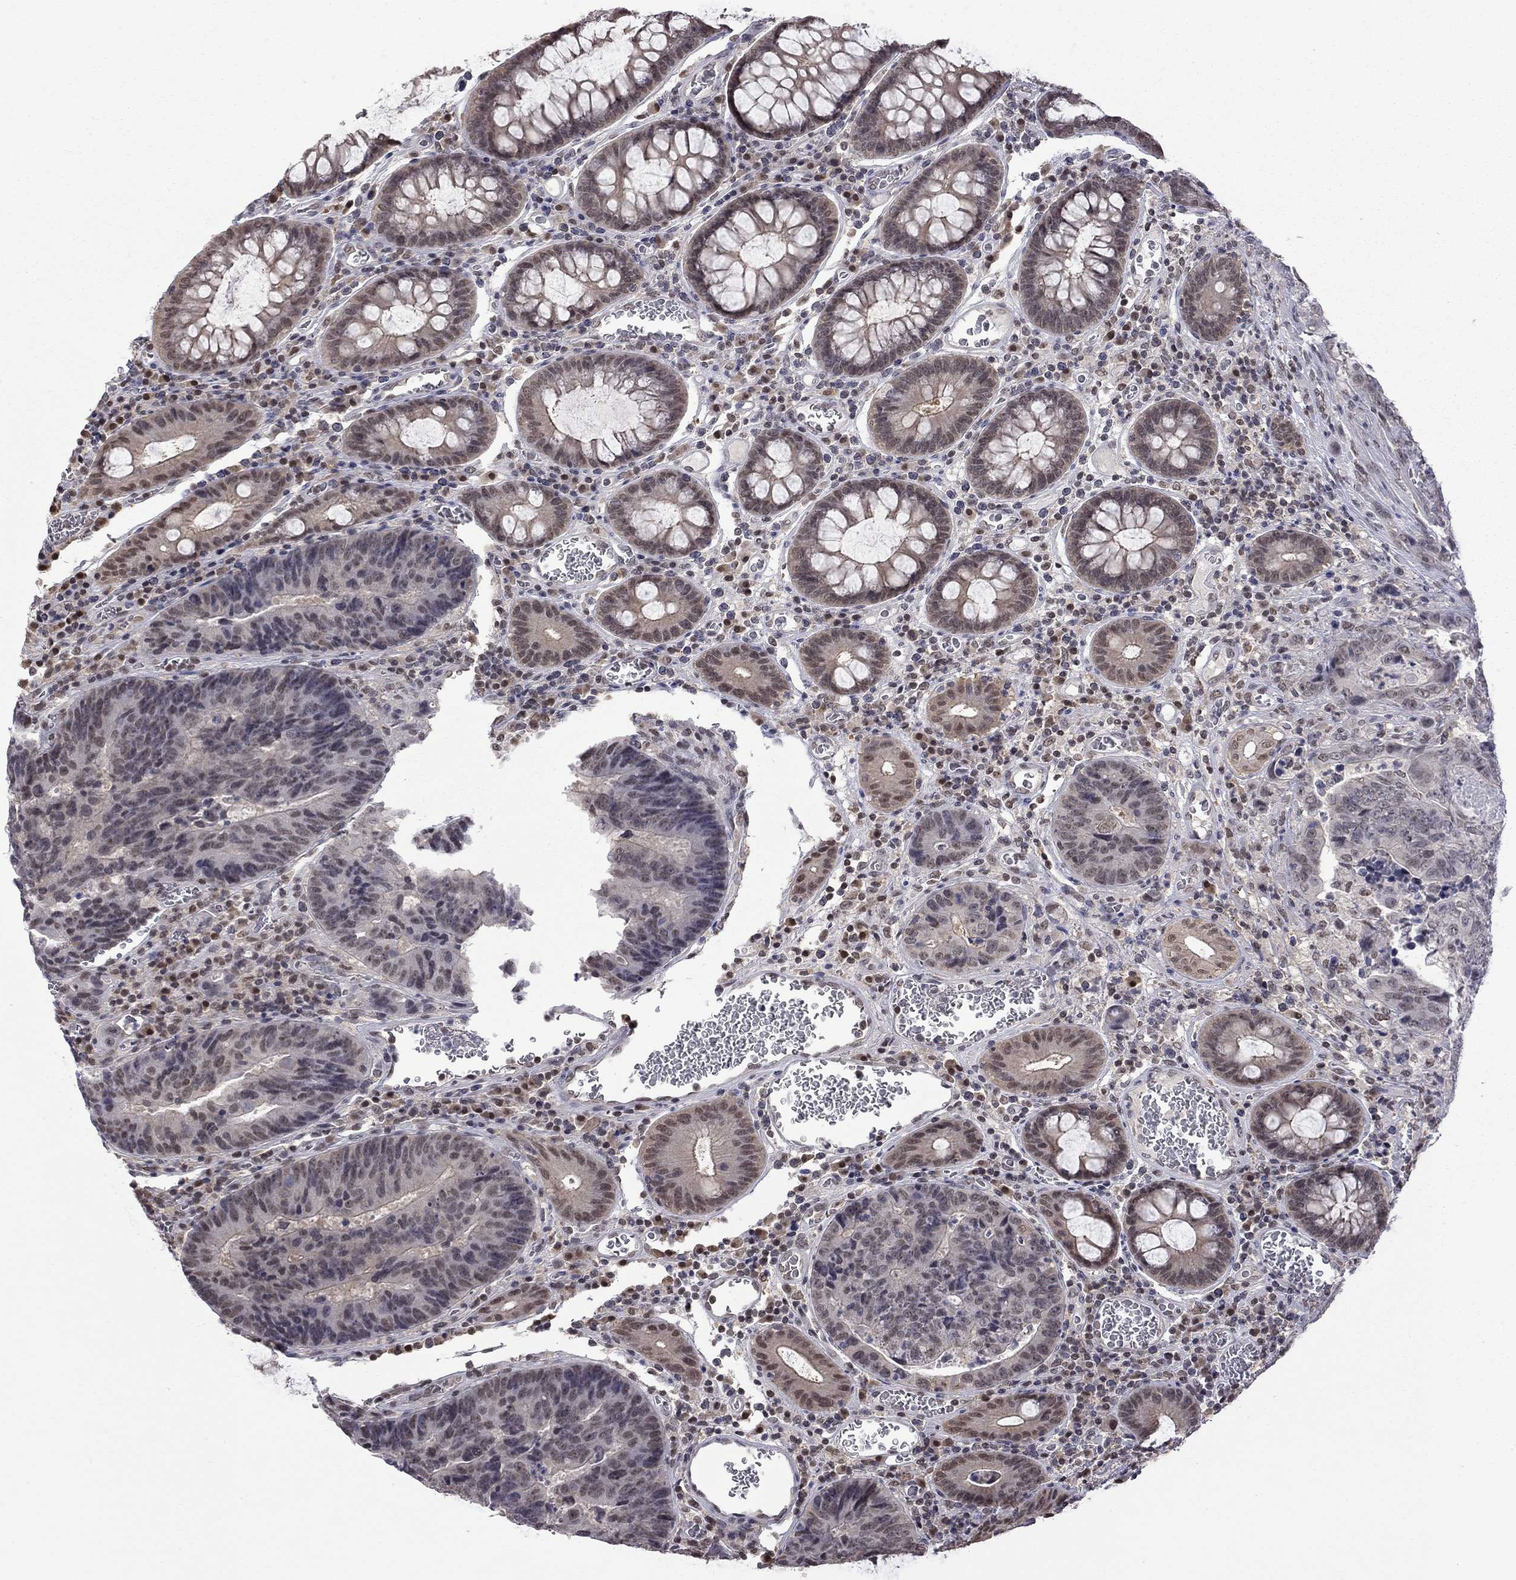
{"staining": {"intensity": "negative", "quantity": "none", "location": "none"}, "tissue": "colorectal cancer", "cell_type": "Tumor cells", "image_type": "cancer", "snomed": [{"axis": "morphology", "description": "Adenocarcinoma, NOS"}, {"axis": "topography", "description": "Colon"}], "caption": "This is an immunohistochemistry (IHC) photomicrograph of human adenocarcinoma (colorectal). There is no staining in tumor cells.", "gene": "RFWD3", "patient": {"sex": "female", "age": 48}}